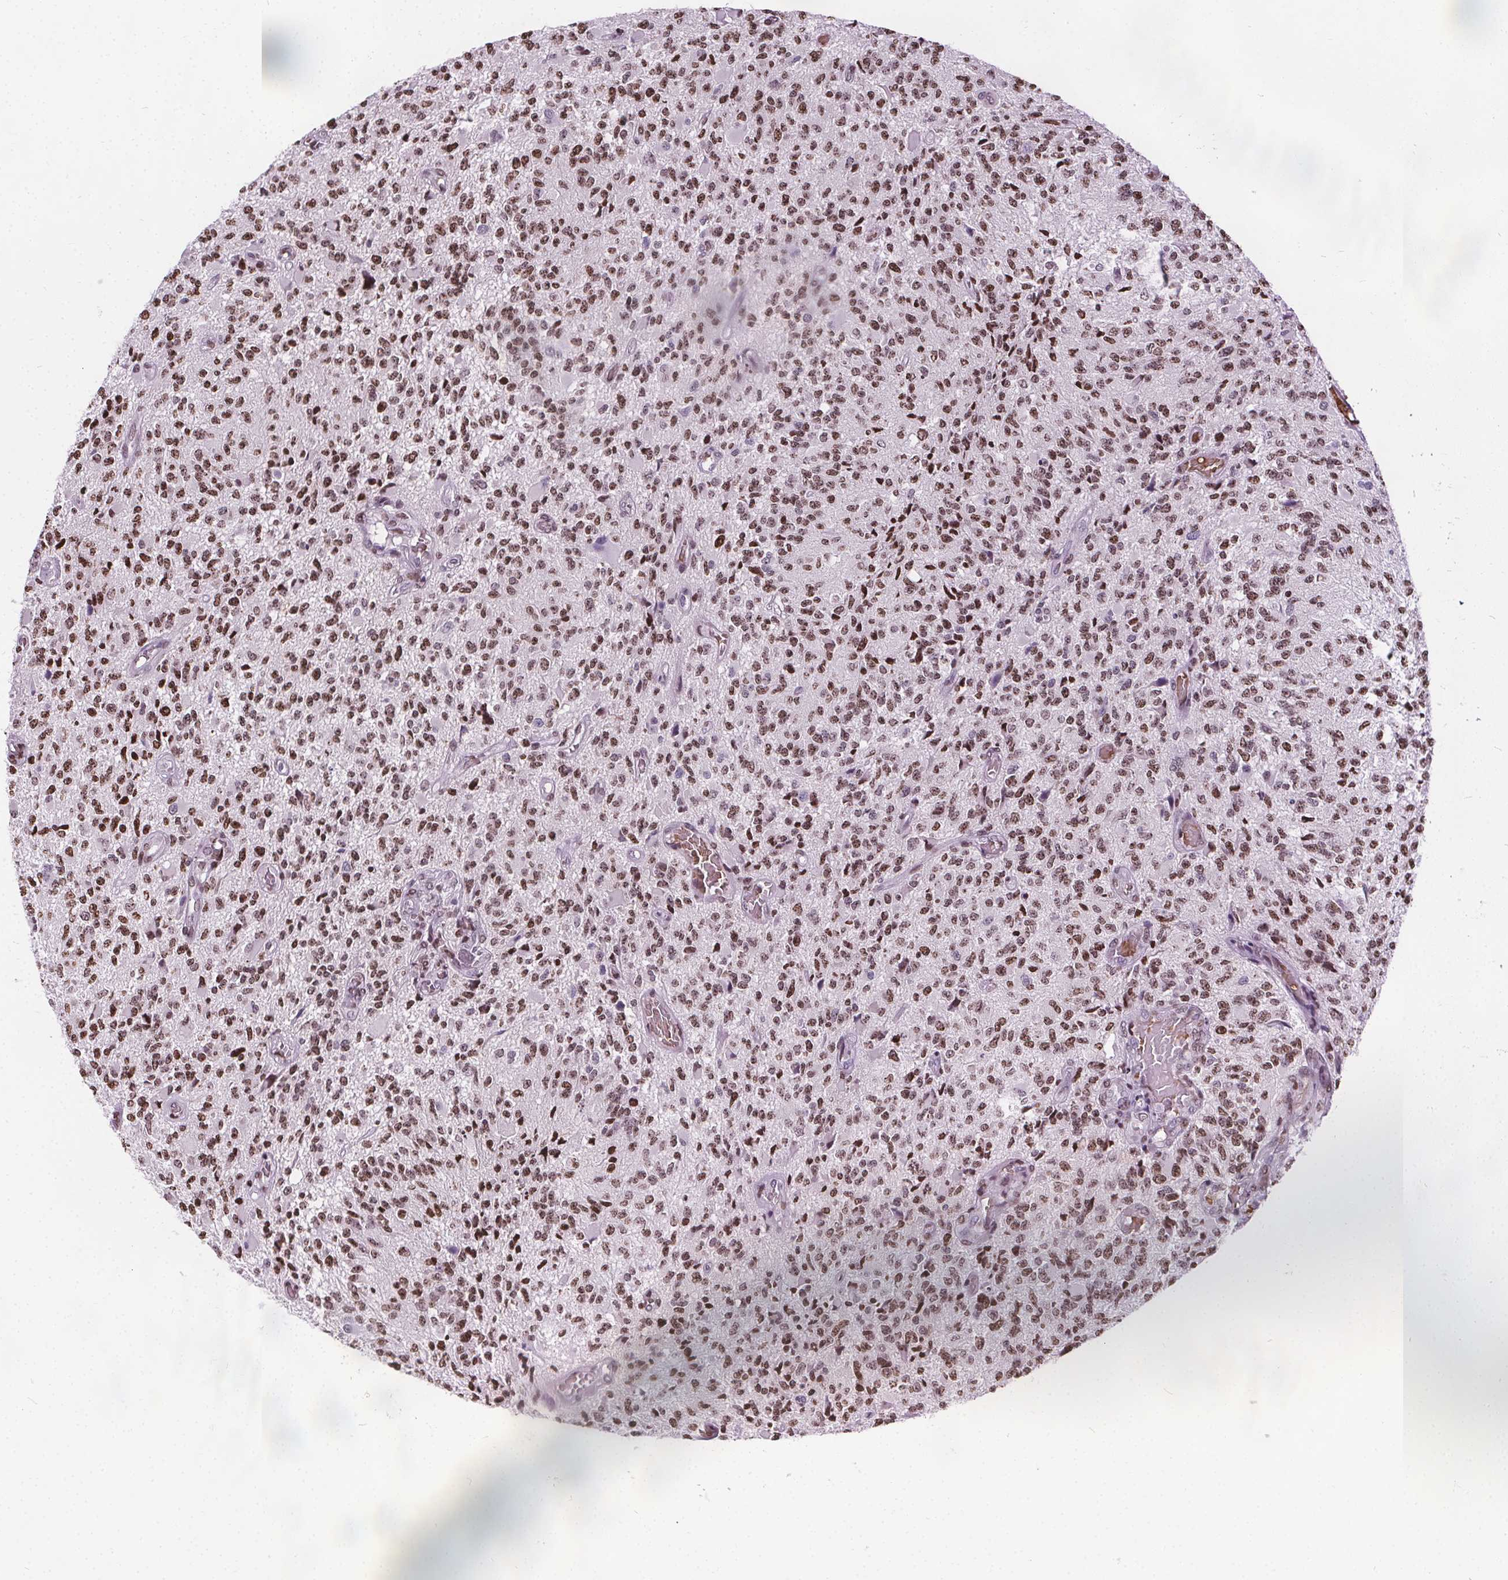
{"staining": {"intensity": "moderate", "quantity": ">75%", "location": "nuclear"}, "tissue": "glioma", "cell_type": "Tumor cells", "image_type": "cancer", "snomed": [{"axis": "morphology", "description": "Glioma, malignant, High grade"}, {"axis": "topography", "description": "Brain"}], "caption": "Malignant glioma (high-grade) was stained to show a protein in brown. There is medium levels of moderate nuclear expression in about >75% of tumor cells.", "gene": "ISLR2", "patient": {"sex": "female", "age": 63}}